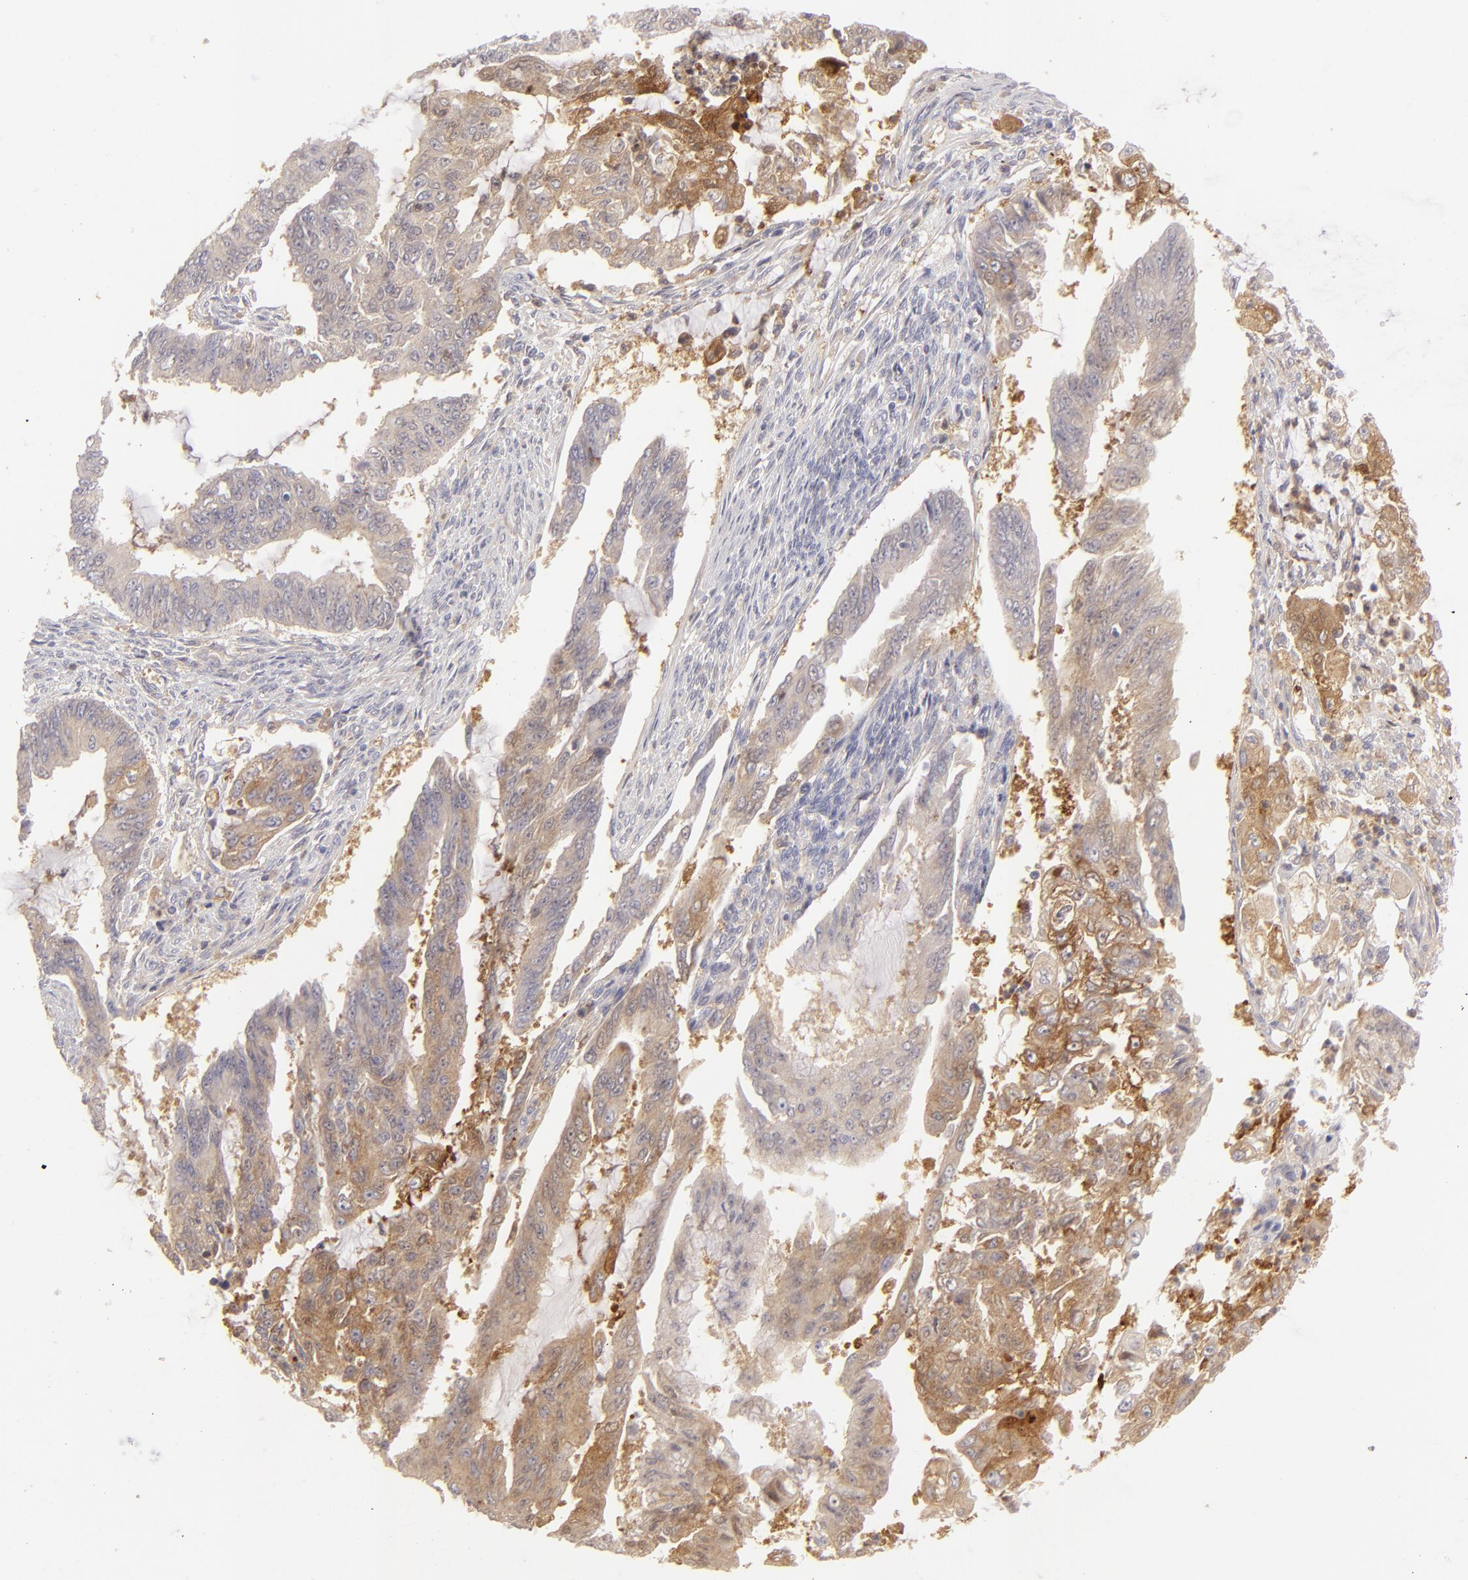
{"staining": {"intensity": "moderate", "quantity": ">75%", "location": "cytoplasmic/membranous"}, "tissue": "endometrial cancer", "cell_type": "Tumor cells", "image_type": "cancer", "snomed": [{"axis": "morphology", "description": "Adenocarcinoma, NOS"}, {"axis": "topography", "description": "Endometrium"}], "caption": "Endometrial adenocarcinoma stained with DAB (3,3'-diaminobenzidine) IHC reveals medium levels of moderate cytoplasmic/membranous staining in about >75% of tumor cells.", "gene": "MMP10", "patient": {"sex": "female", "age": 75}}